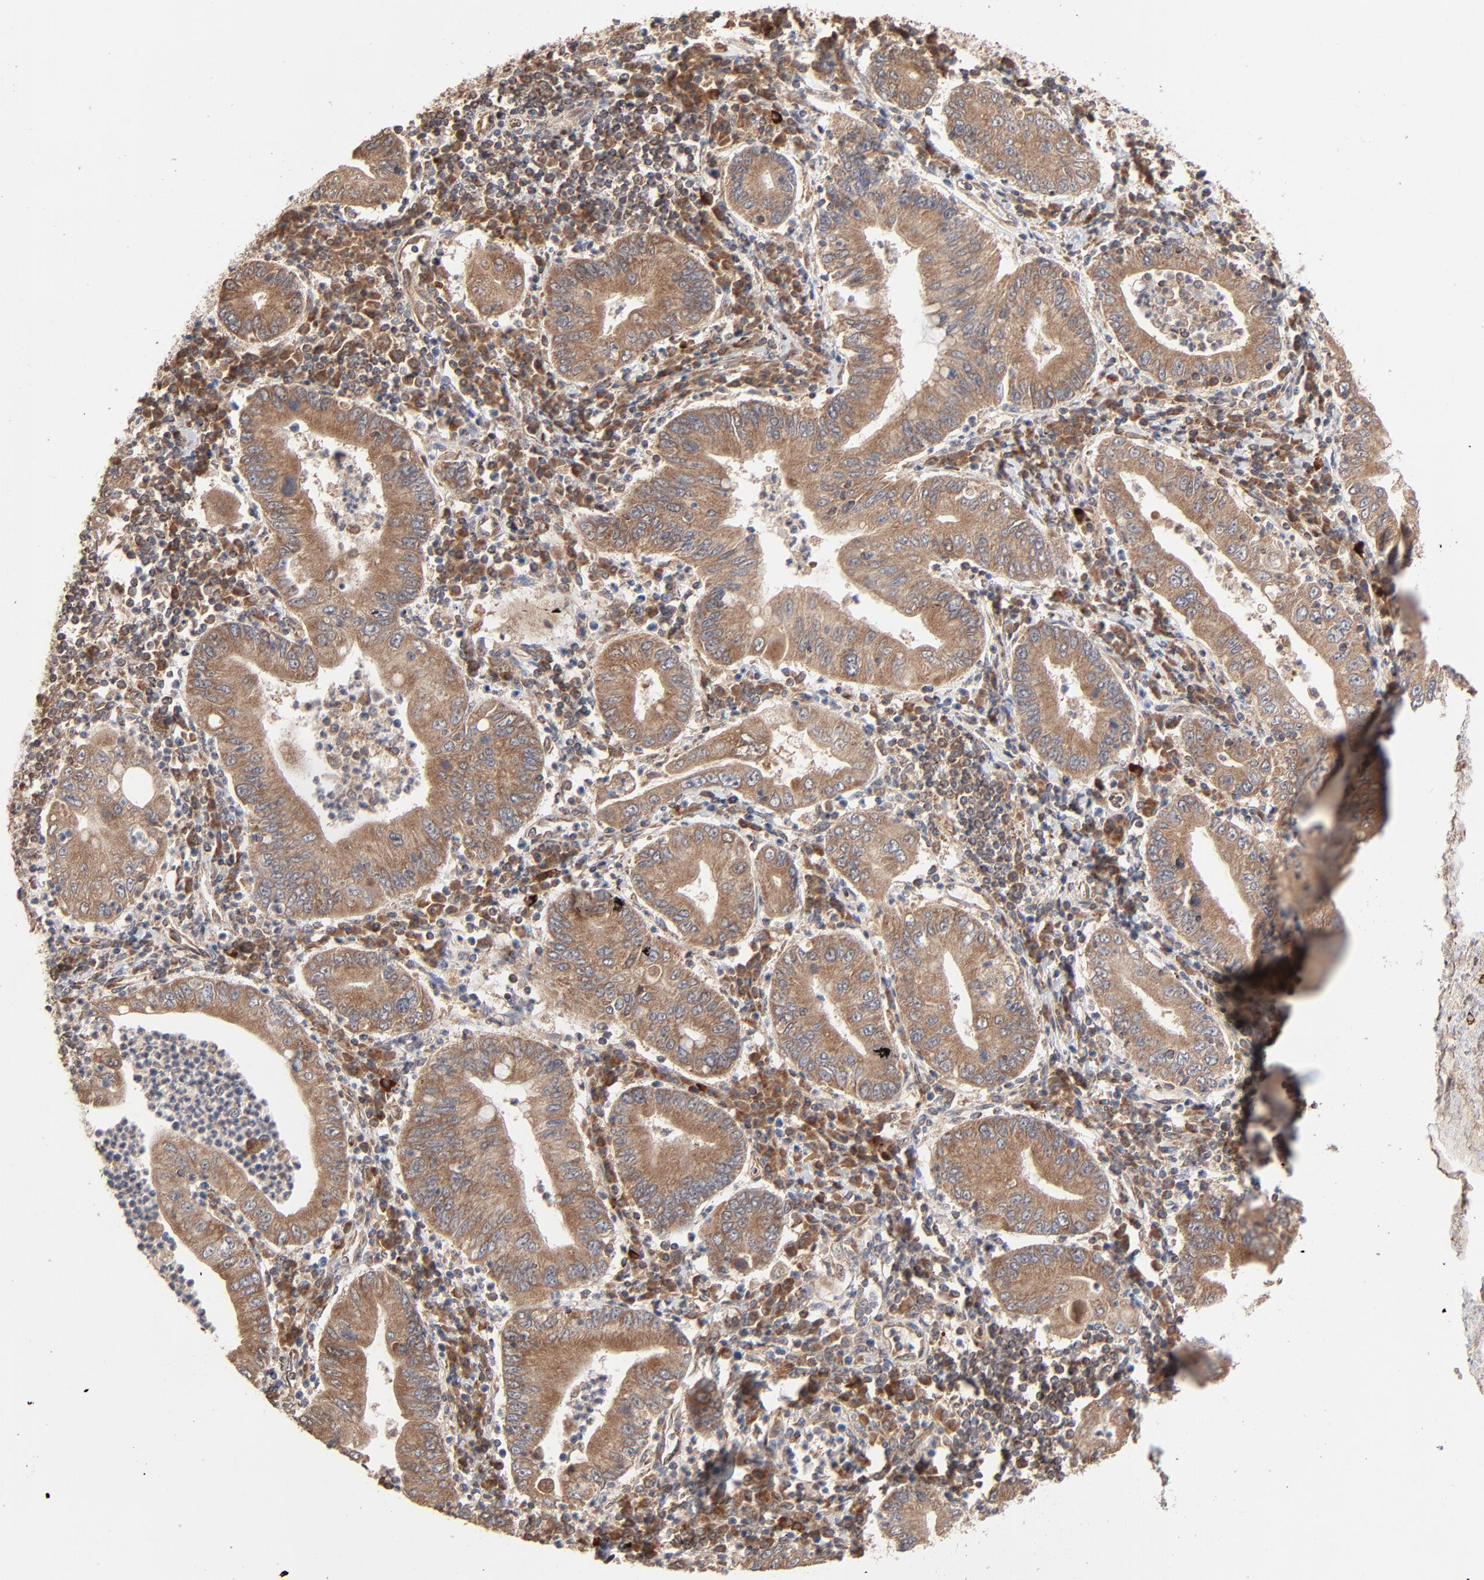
{"staining": {"intensity": "moderate", "quantity": ">75%", "location": "cytoplasmic/membranous"}, "tissue": "stomach cancer", "cell_type": "Tumor cells", "image_type": "cancer", "snomed": [{"axis": "morphology", "description": "Normal tissue, NOS"}, {"axis": "morphology", "description": "Adenocarcinoma, NOS"}, {"axis": "topography", "description": "Esophagus"}, {"axis": "topography", "description": "Stomach, upper"}, {"axis": "topography", "description": "Peripheral nerve tissue"}], "caption": "Adenocarcinoma (stomach) tissue reveals moderate cytoplasmic/membranous staining in about >75% of tumor cells", "gene": "ABLIM3", "patient": {"sex": "male", "age": 62}}